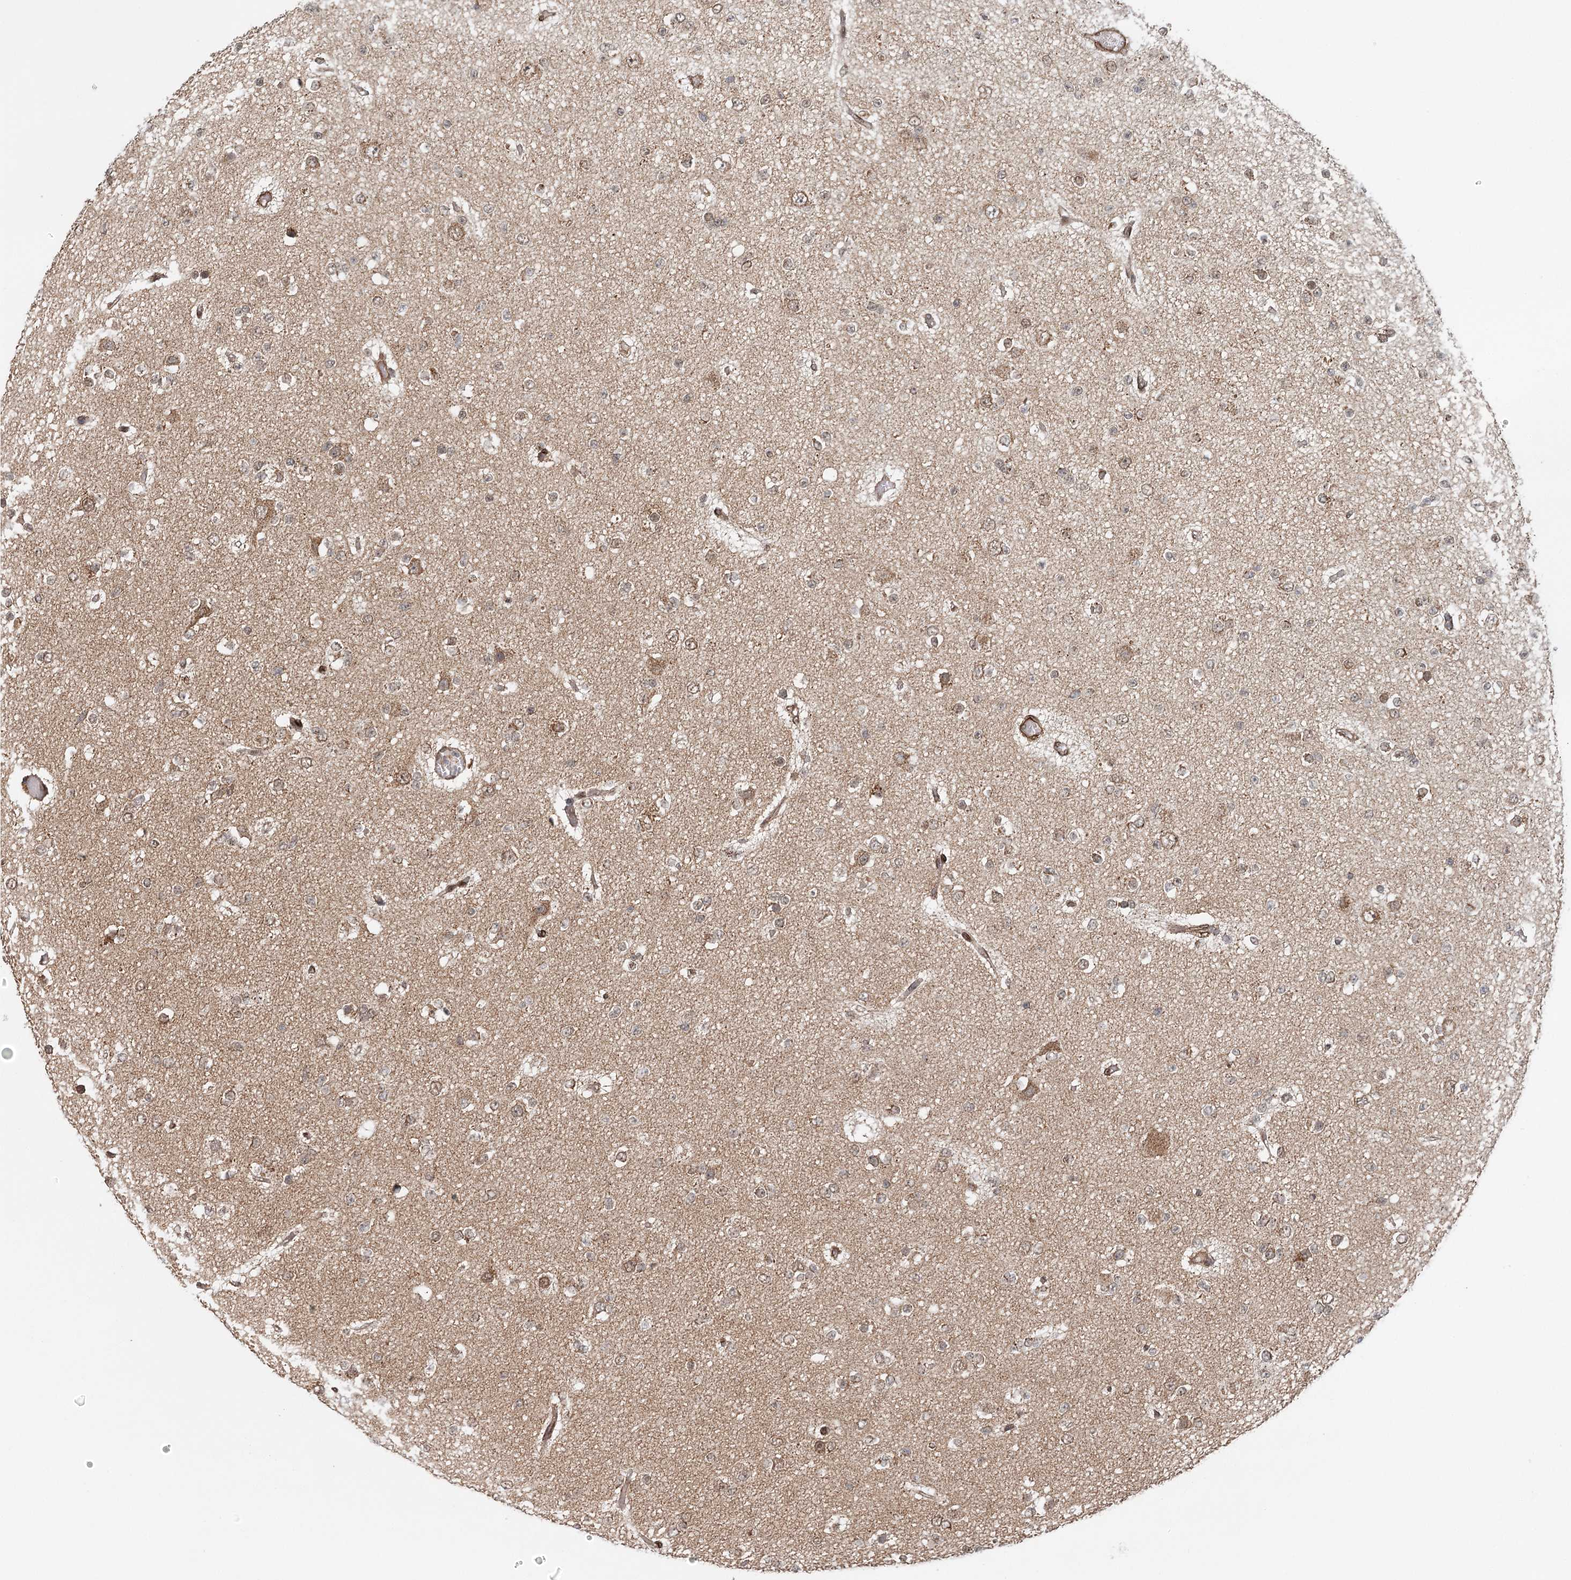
{"staining": {"intensity": "weak", "quantity": "25%-75%", "location": "cytoplasmic/membranous"}, "tissue": "glioma", "cell_type": "Tumor cells", "image_type": "cancer", "snomed": [{"axis": "morphology", "description": "Glioma, malignant, Low grade"}, {"axis": "topography", "description": "Brain"}], "caption": "Brown immunohistochemical staining in human glioma reveals weak cytoplasmic/membranous staining in about 25%-75% of tumor cells. Using DAB (brown) and hematoxylin (blue) stains, captured at high magnification using brightfield microscopy.", "gene": "BCKDHA", "patient": {"sex": "female", "age": 22}}